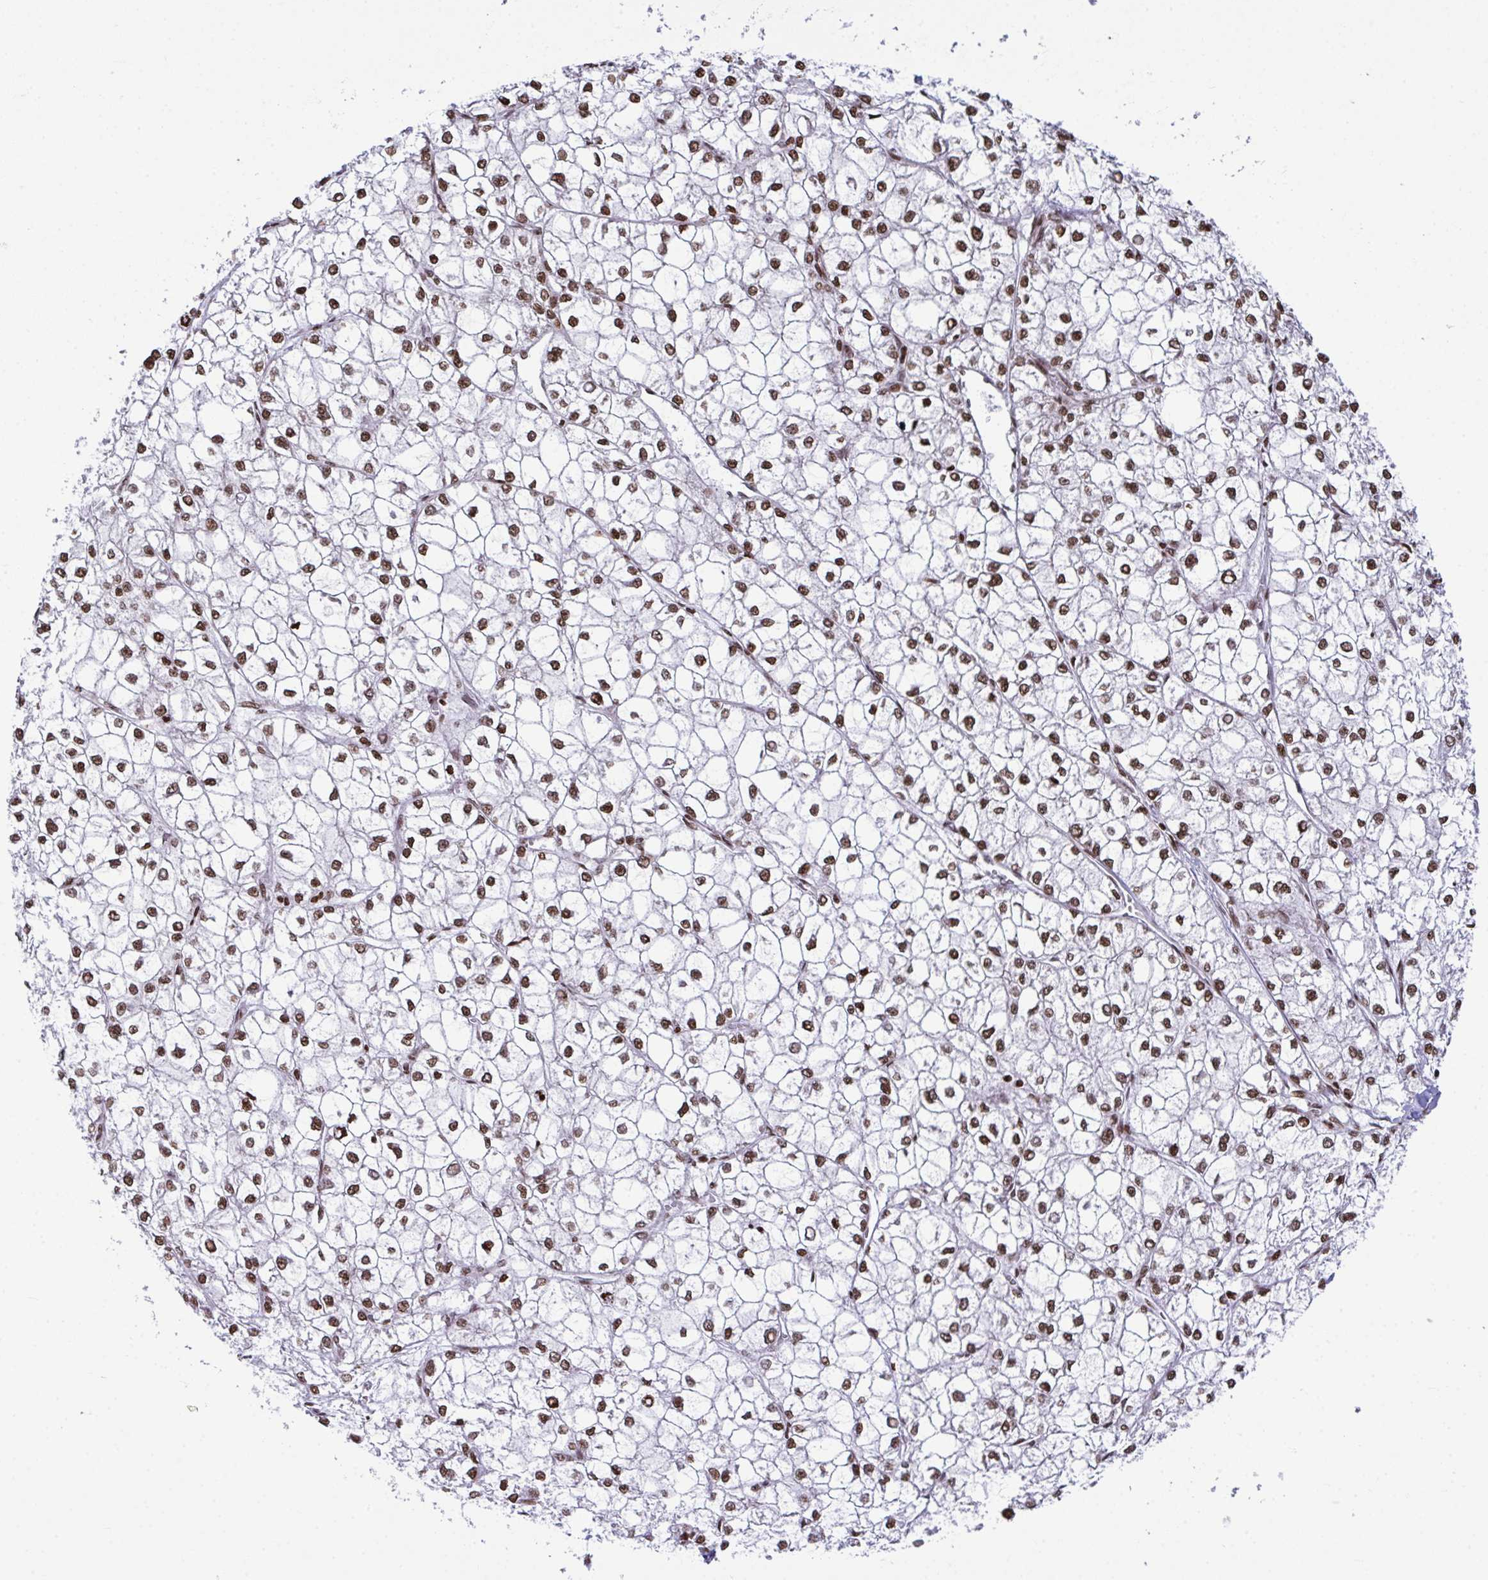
{"staining": {"intensity": "moderate", "quantity": ">75%", "location": "nuclear"}, "tissue": "liver cancer", "cell_type": "Tumor cells", "image_type": "cancer", "snomed": [{"axis": "morphology", "description": "Carcinoma, Hepatocellular, NOS"}, {"axis": "topography", "description": "Liver"}], "caption": "A brown stain highlights moderate nuclear positivity of a protein in human hepatocellular carcinoma (liver) tumor cells.", "gene": "RAPGEF5", "patient": {"sex": "female", "age": 43}}